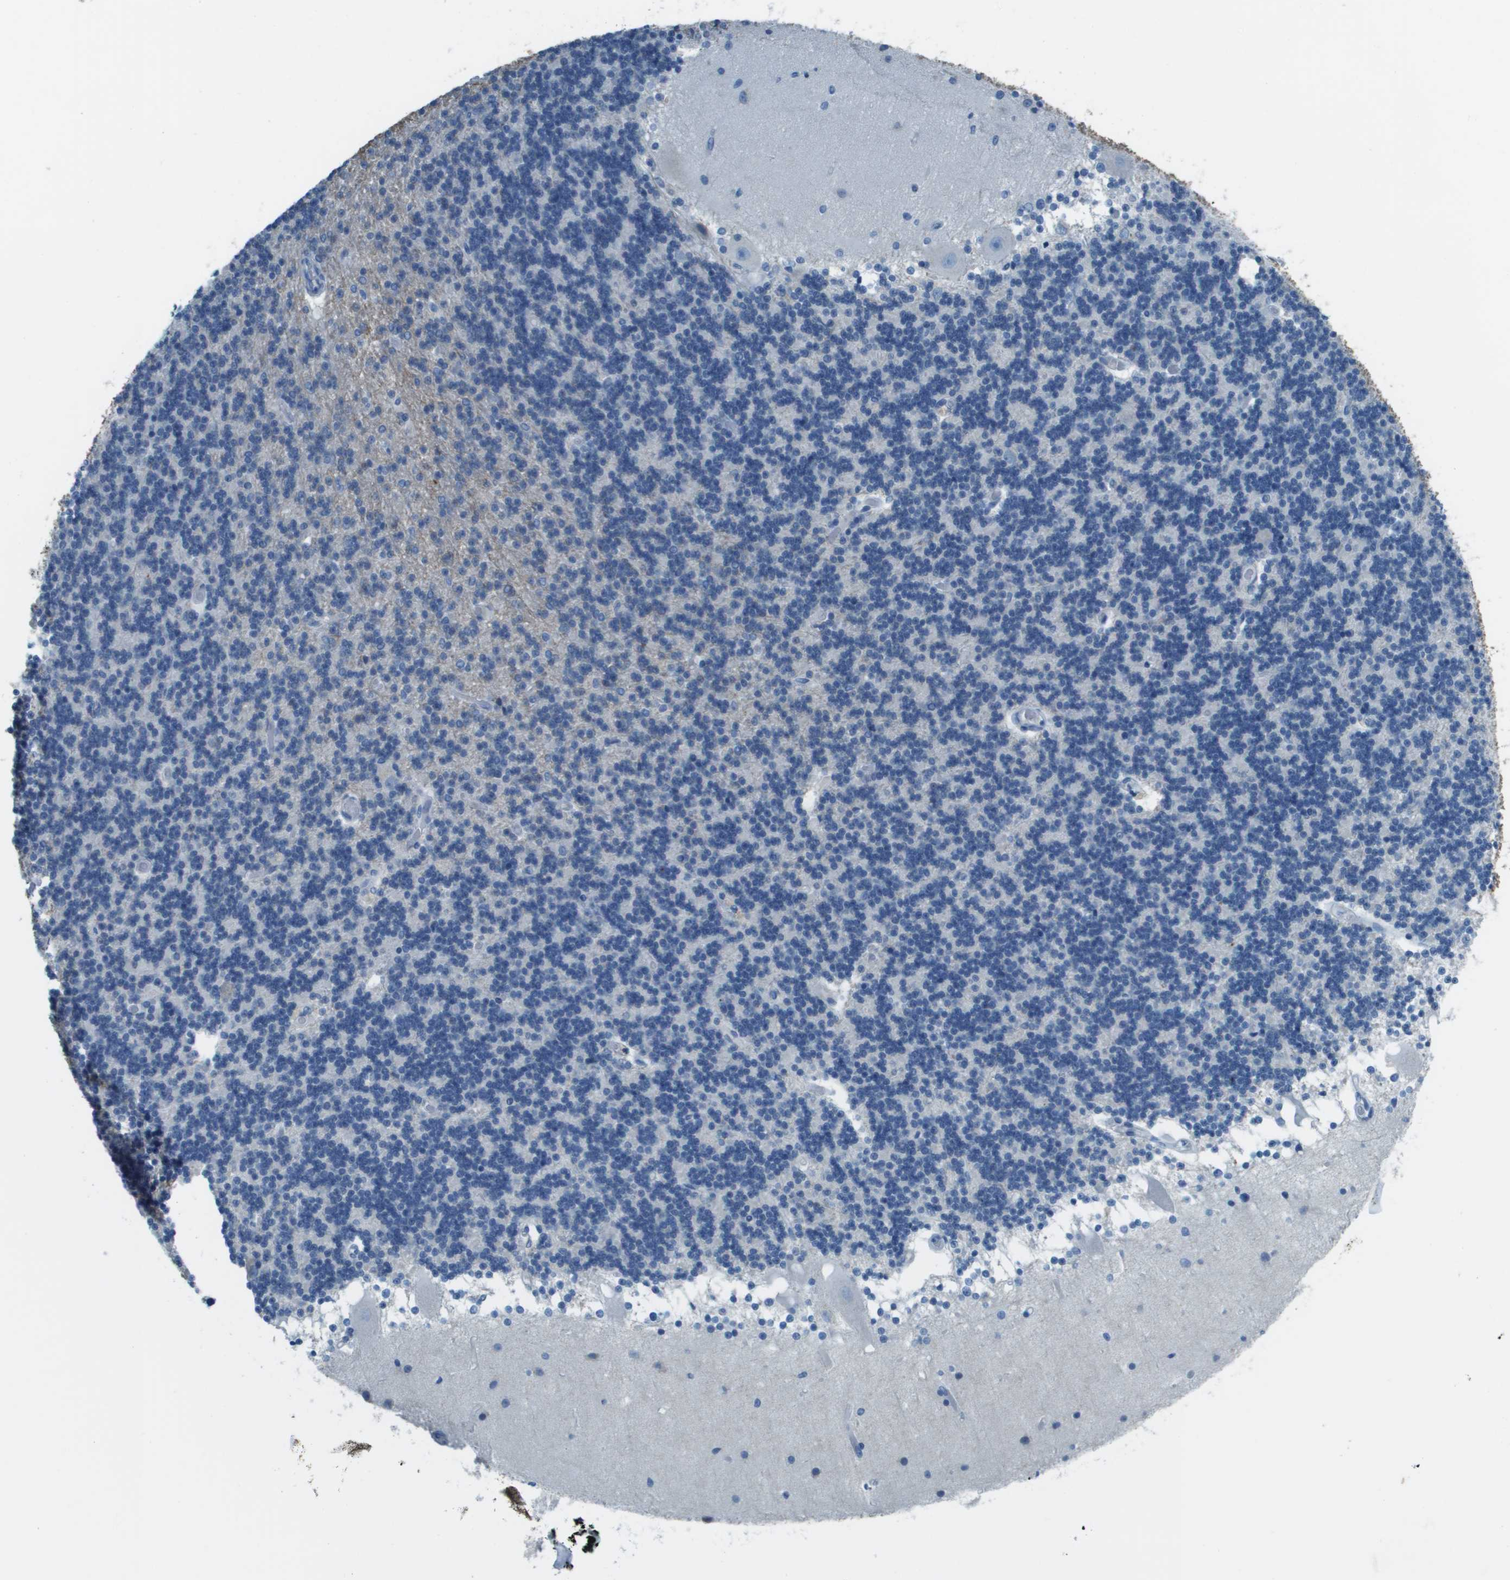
{"staining": {"intensity": "negative", "quantity": "none", "location": "none"}, "tissue": "cerebellum", "cell_type": "Cells in granular layer", "image_type": "normal", "snomed": [{"axis": "morphology", "description": "Normal tissue, NOS"}, {"axis": "topography", "description": "Cerebellum"}], "caption": "DAB immunohistochemical staining of normal human cerebellum exhibits no significant positivity in cells in granular layer.", "gene": "PTGDR2", "patient": {"sex": "female", "age": 54}}